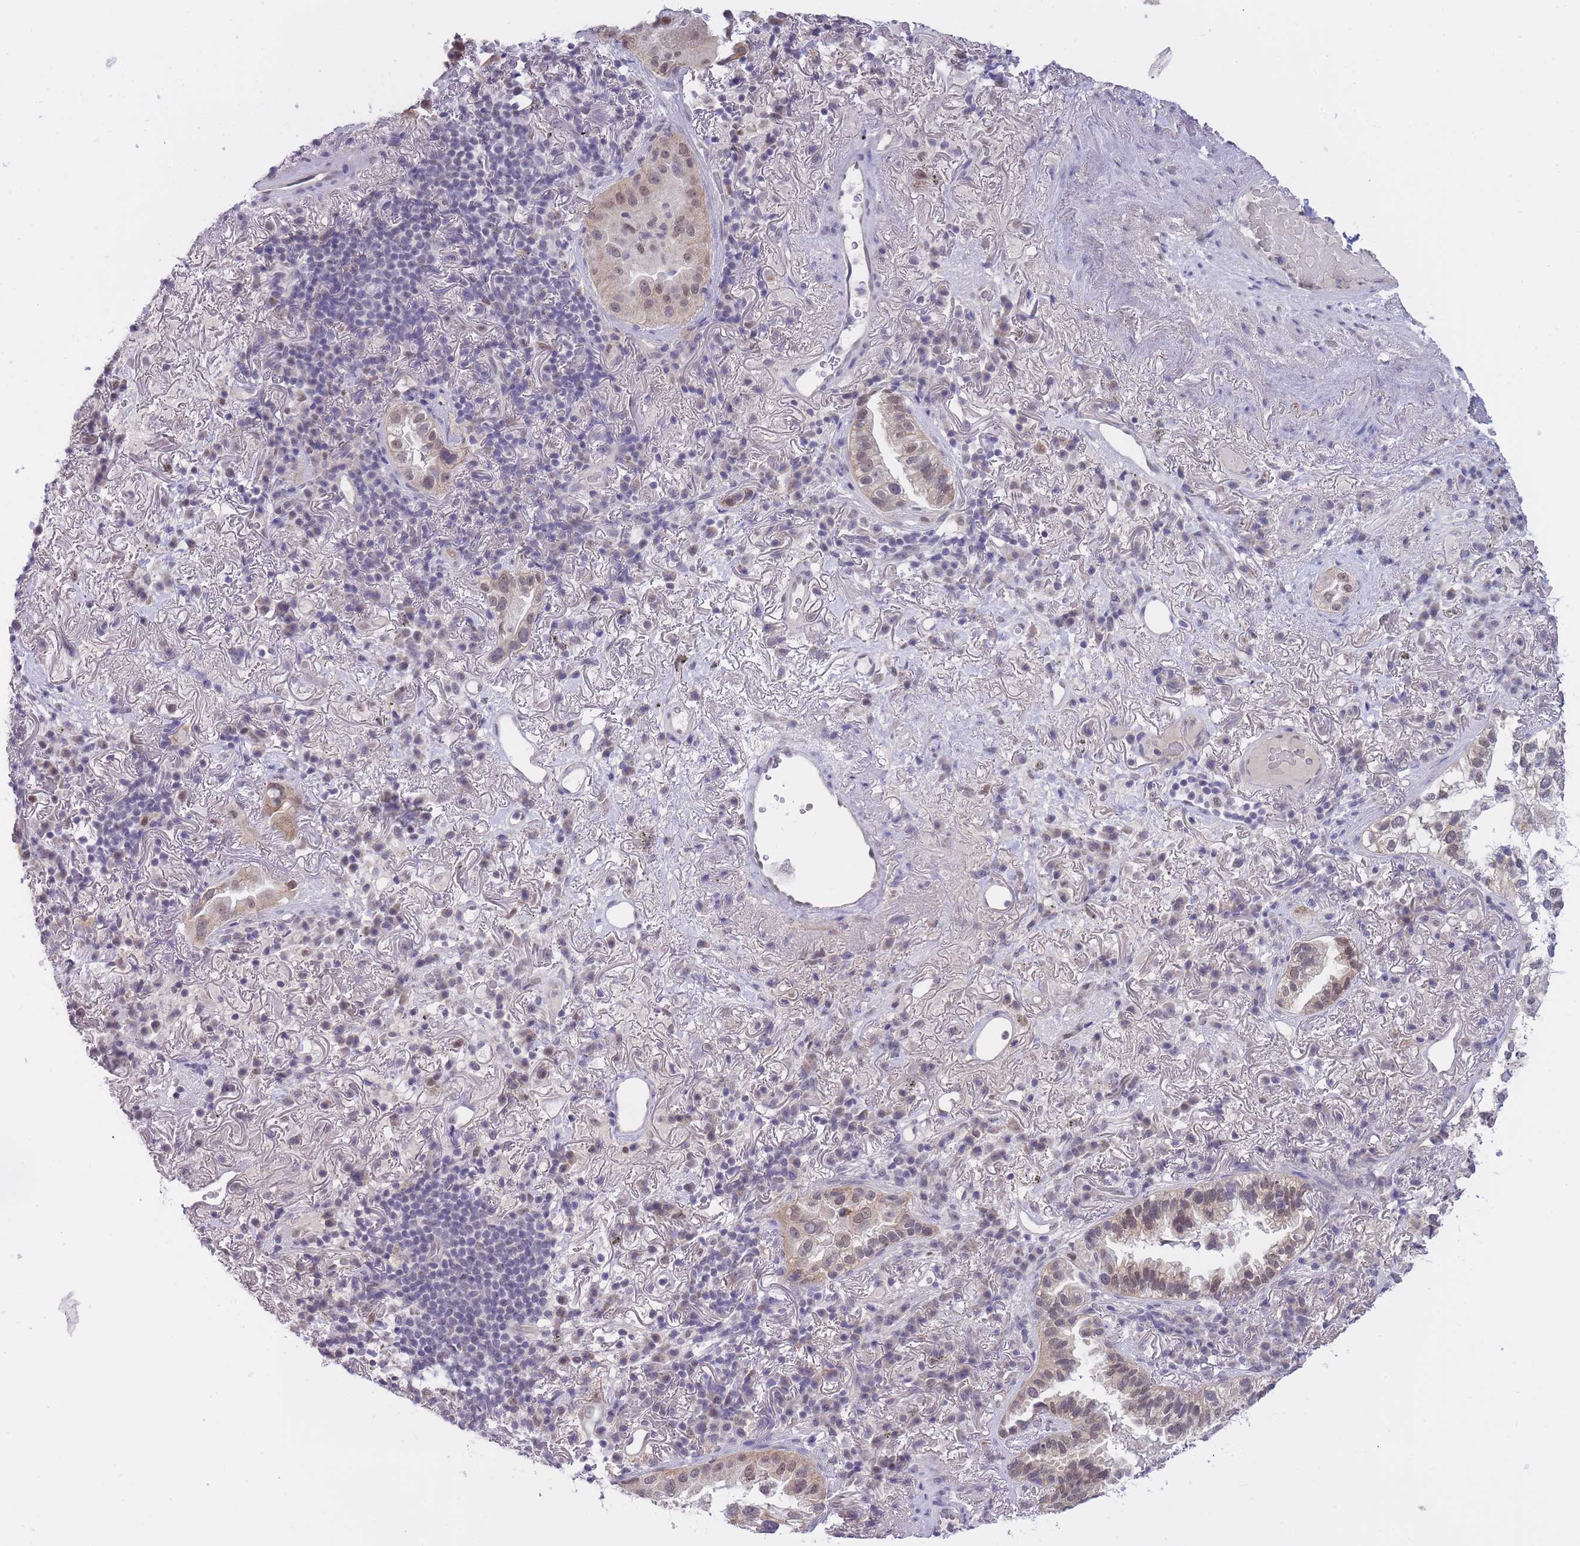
{"staining": {"intensity": "weak", "quantity": ">75%", "location": "nuclear"}, "tissue": "lung cancer", "cell_type": "Tumor cells", "image_type": "cancer", "snomed": [{"axis": "morphology", "description": "Adenocarcinoma, NOS"}, {"axis": "topography", "description": "Lung"}], "caption": "An image showing weak nuclear positivity in about >75% of tumor cells in lung adenocarcinoma, as visualized by brown immunohistochemical staining.", "gene": "GOLGA6L25", "patient": {"sex": "female", "age": 69}}